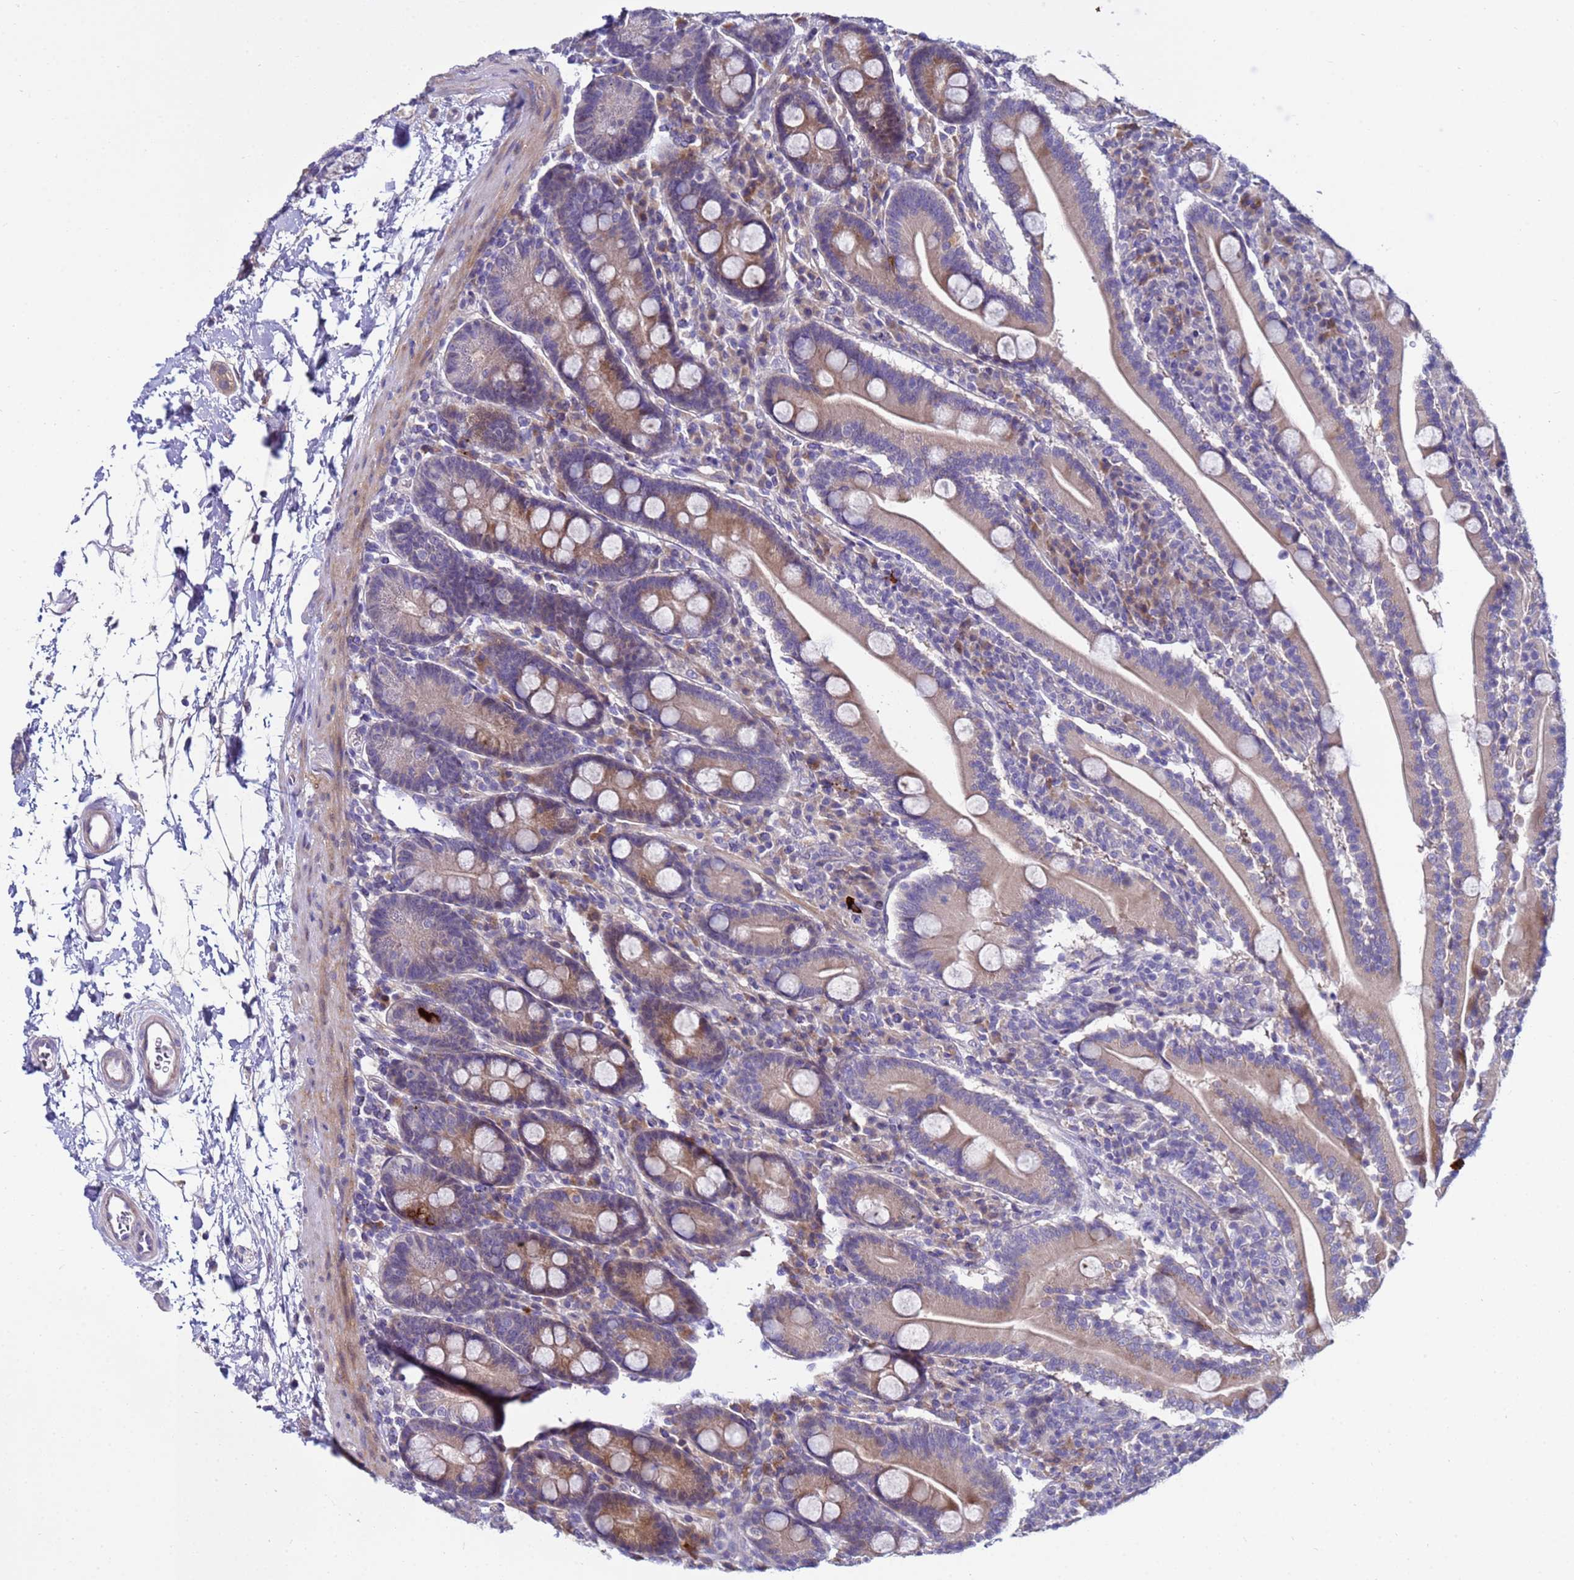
{"staining": {"intensity": "moderate", "quantity": "<25%", "location": "cytoplasmic/membranous"}, "tissue": "duodenum", "cell_type": "Glandular cells", "image_type": "normal", "snomed": [{"axis": "morphology", "description": "Normal tissue, NOS"}, {"axis": "topography", "description": "Duodenum"}], "caption": "About <25% of glandular cells in benign duodenum show moderate cytoplasmic/membranous protein expression as visualized by brown immunohistochemical staining.", "gene": "IGSF11", "patient": {"sex": "male", "age": 35}}